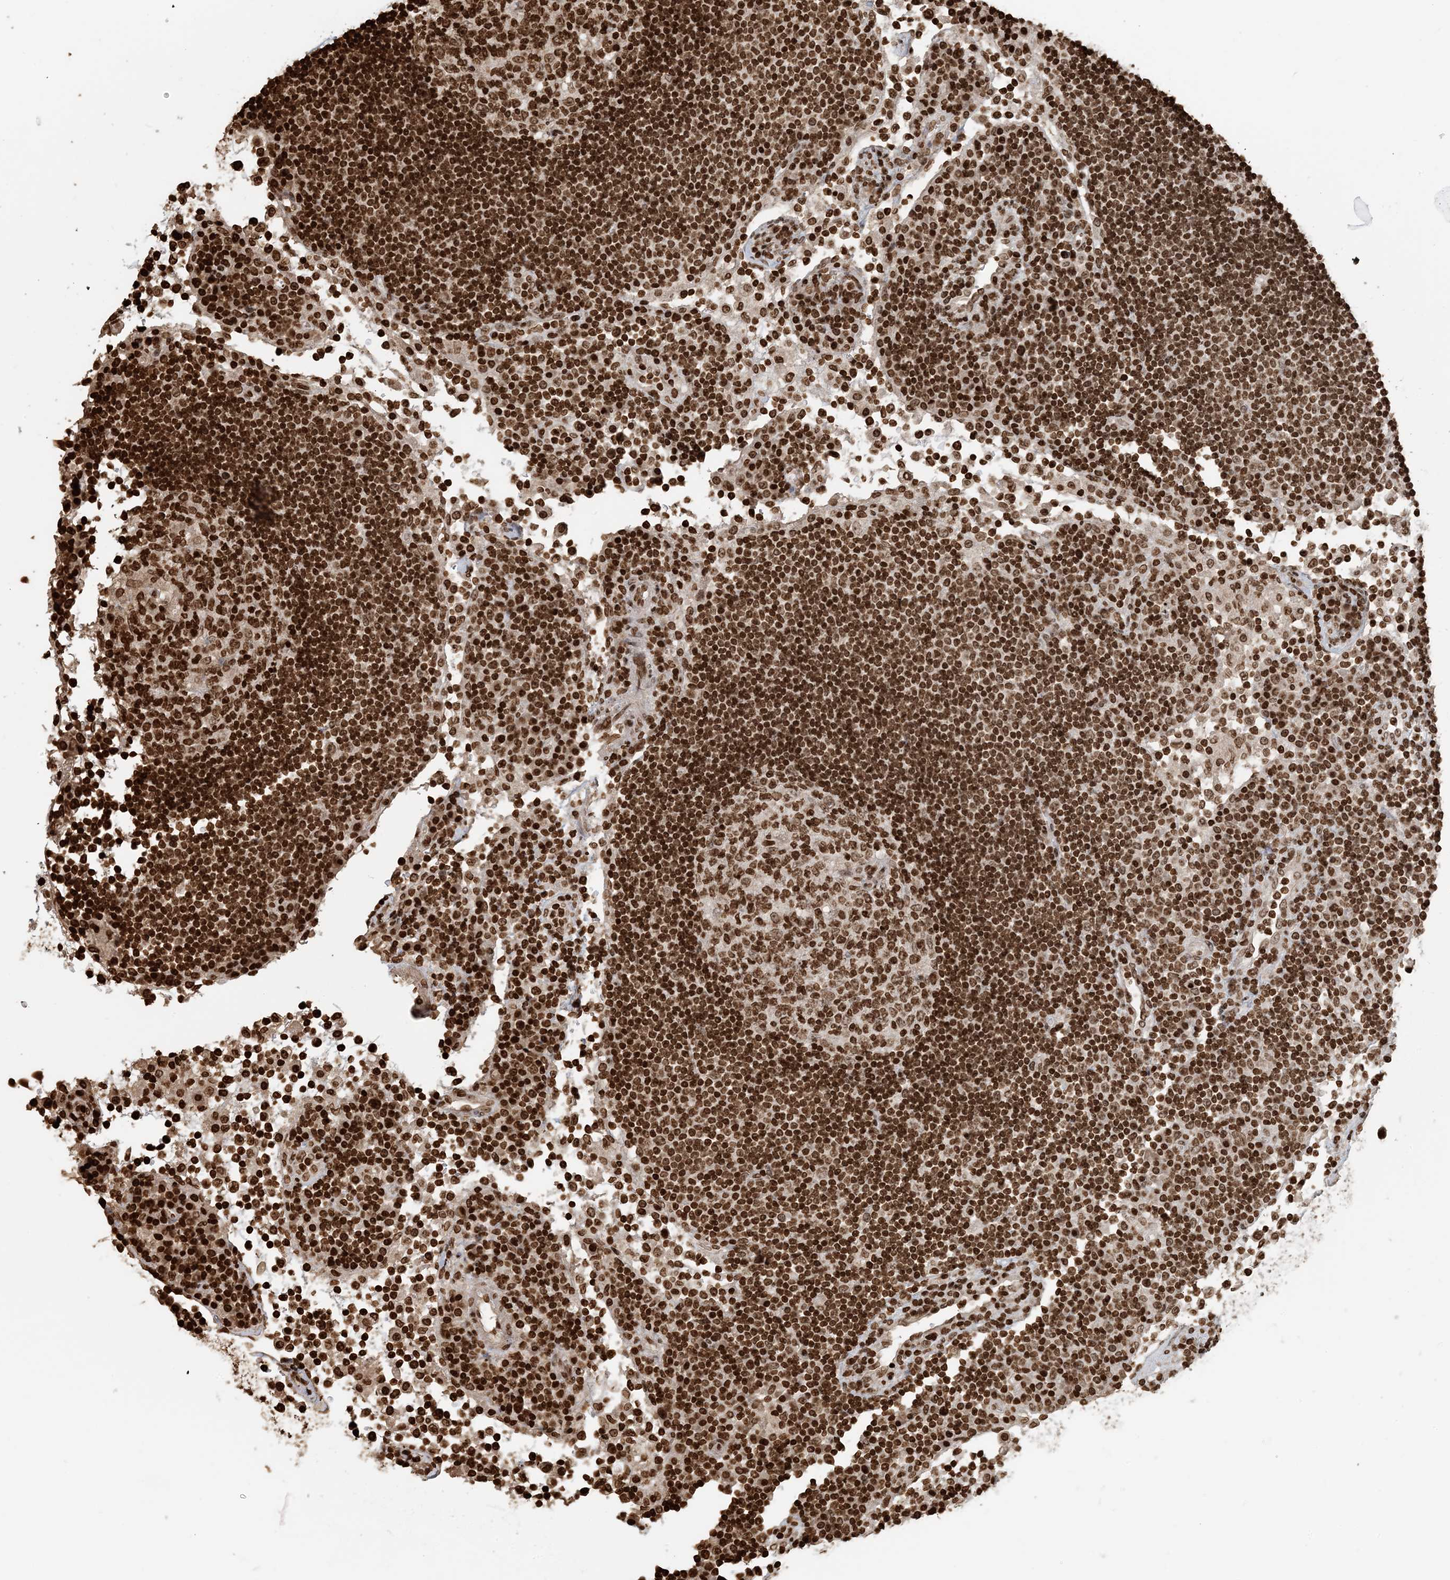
{"staining": {"intensity": "strong", "quantity": "25%-75%", "location": "nuclear"}, "tissue": "lymph node", "cell_type": "Germinal center cells", "image_type": "normal", "snomed": [{"axis": "morphology", "description": "Normal tissue, NOS"}, {"axis": "topography", "description": "Lymph node"}], "caption": "The image reveals a brown stain indicating the presence of a protein in the nuclear of germinal center cells in lymph node.", "gene": "H3", "patient": {"sex": "female", "age": 53}}